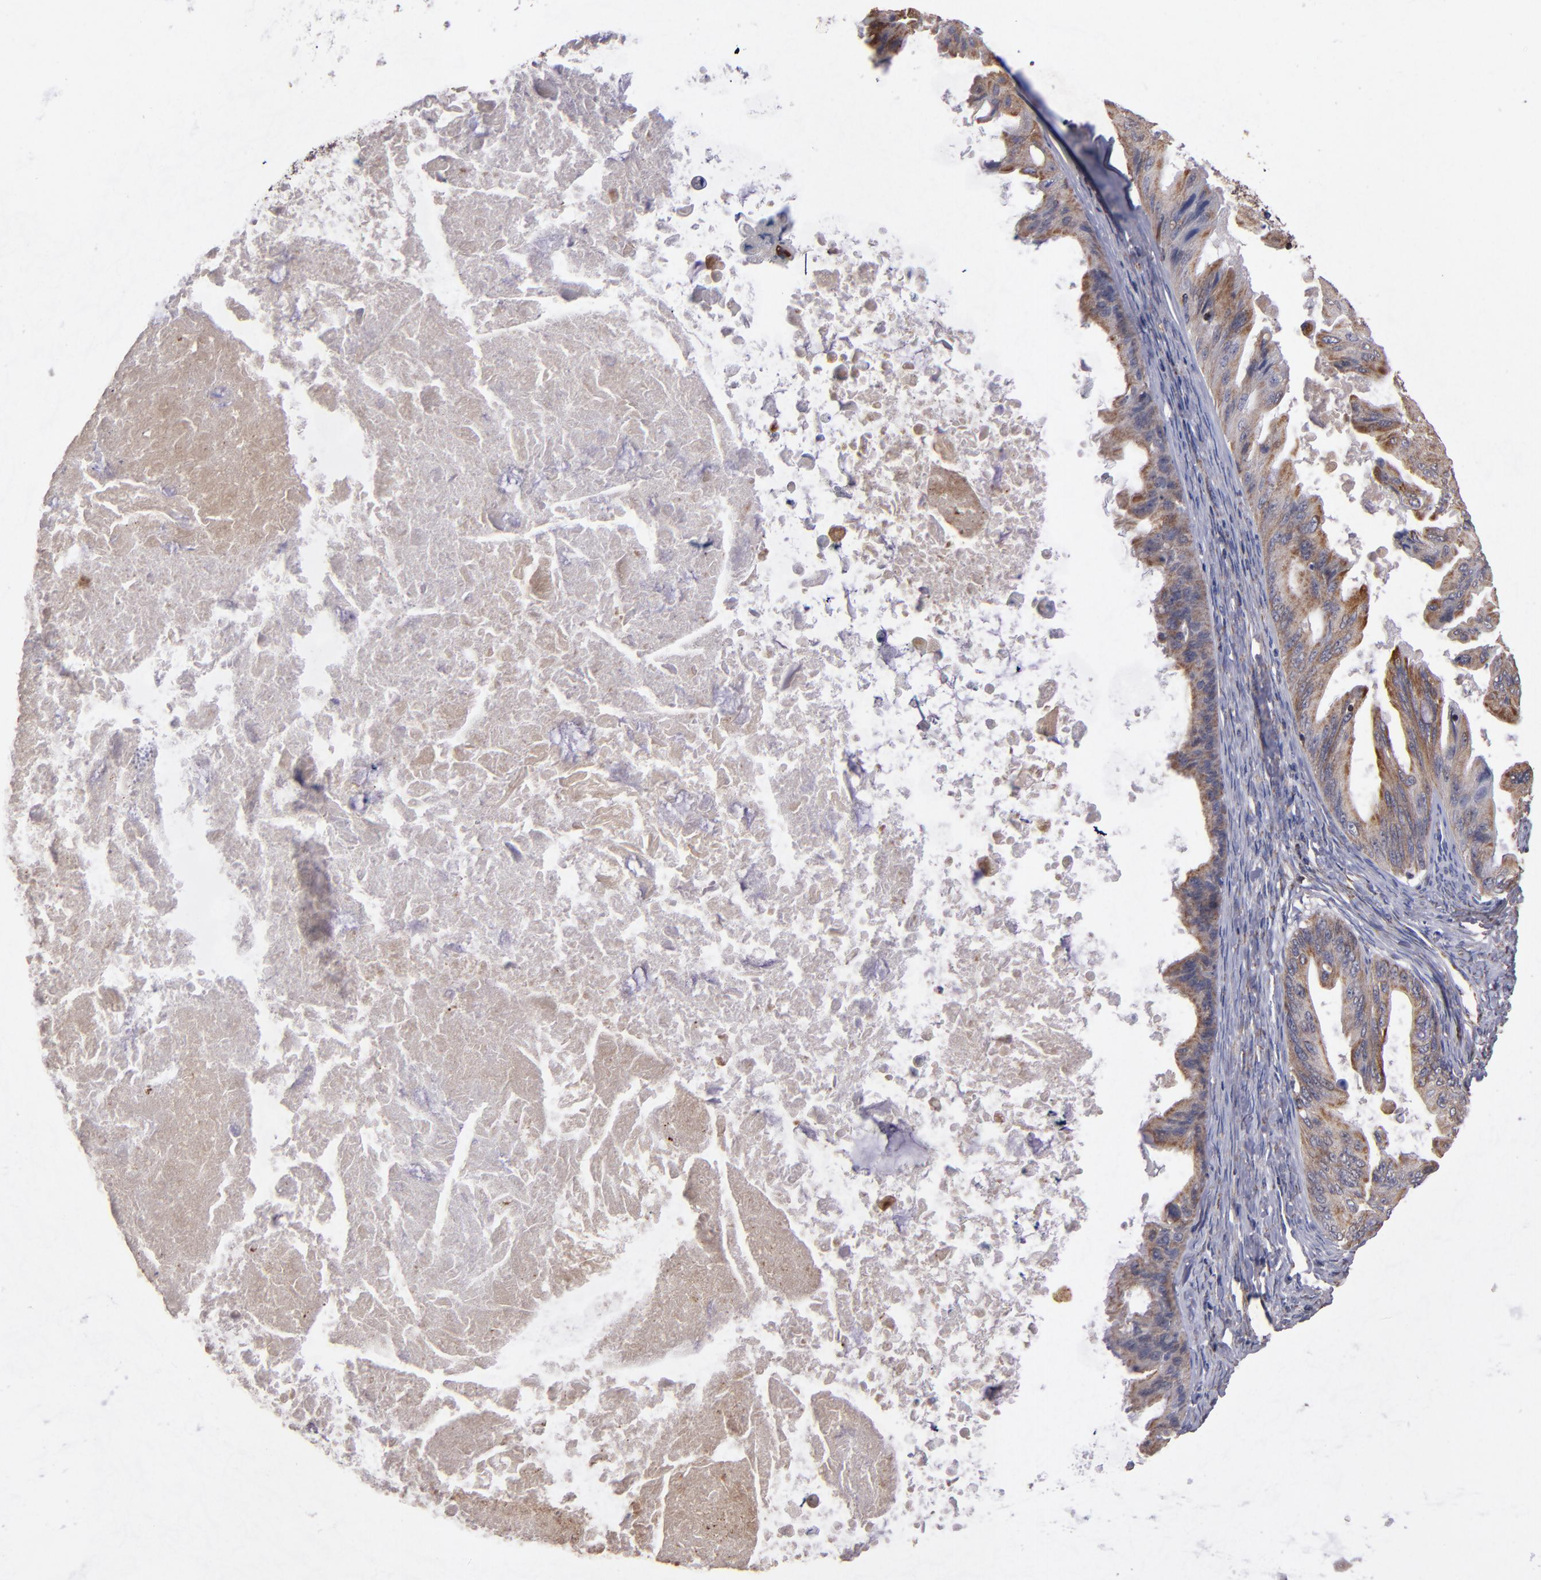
{"staining": {"intensity": "weak", "quantity": ">75%", "location": "cytoplasmic/membranous"}, "tissue": "ovarian cancer", "cell_type": "Tumor cells", "image_type": "cancer", "snomed": [{"axis": "morphology", "description": "Cystadenocarcinoma, mucinous, NOS"}, {"axis": "topography", "description": "Ovary"}], "caption": "Approximately >75% of tumor cells in ovarian mucinous cystadenocarcinoma show weak cytoplasmic/membranous protein staining as visualized by brown immunohistochemical staining.", "gene": "TIMM9", "patient": {"sex": "female", "age": 37}}